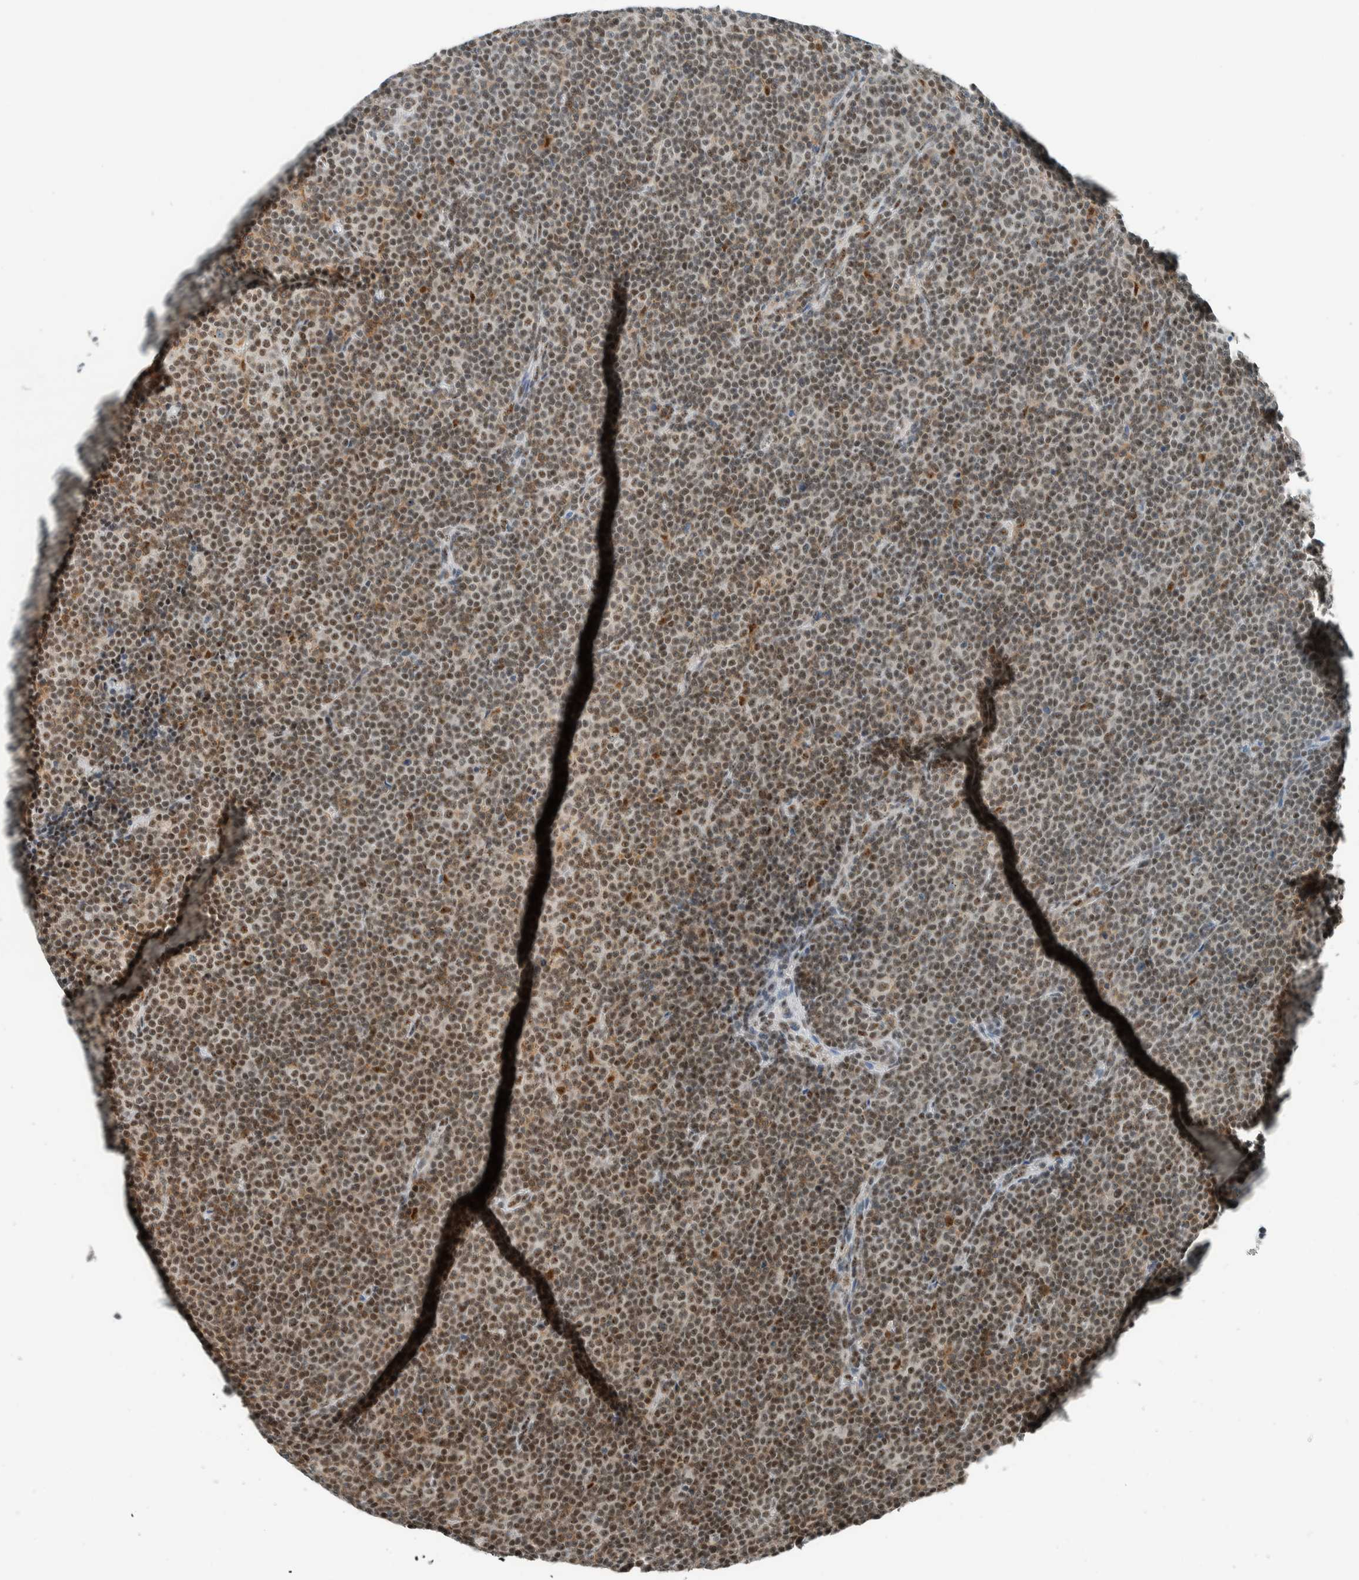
{"staining": {"intensity": "weak", "quantity": ">75%", "location": "cytoplasmic/membranous,nuclear"}, "tissue": "lymphoma", "cell_type": "Tumor cells", "image_type": "cancer", "snomed": [{"axis": "morphology", "description": "Malignant lymphoma, non-Hodgkin's type, Low grade"}, {"axis": "topography", "description": "Lymph node"}], "caption": "Protein expression analysis of lymphoma exhibits weak cytoplasmic/membranous and nuclear positivity in about >75% of tumor cells. Nuclei are stained in blue.", "gene": "CYSRT1", "patient": {"sex": "female", "age": 67}}